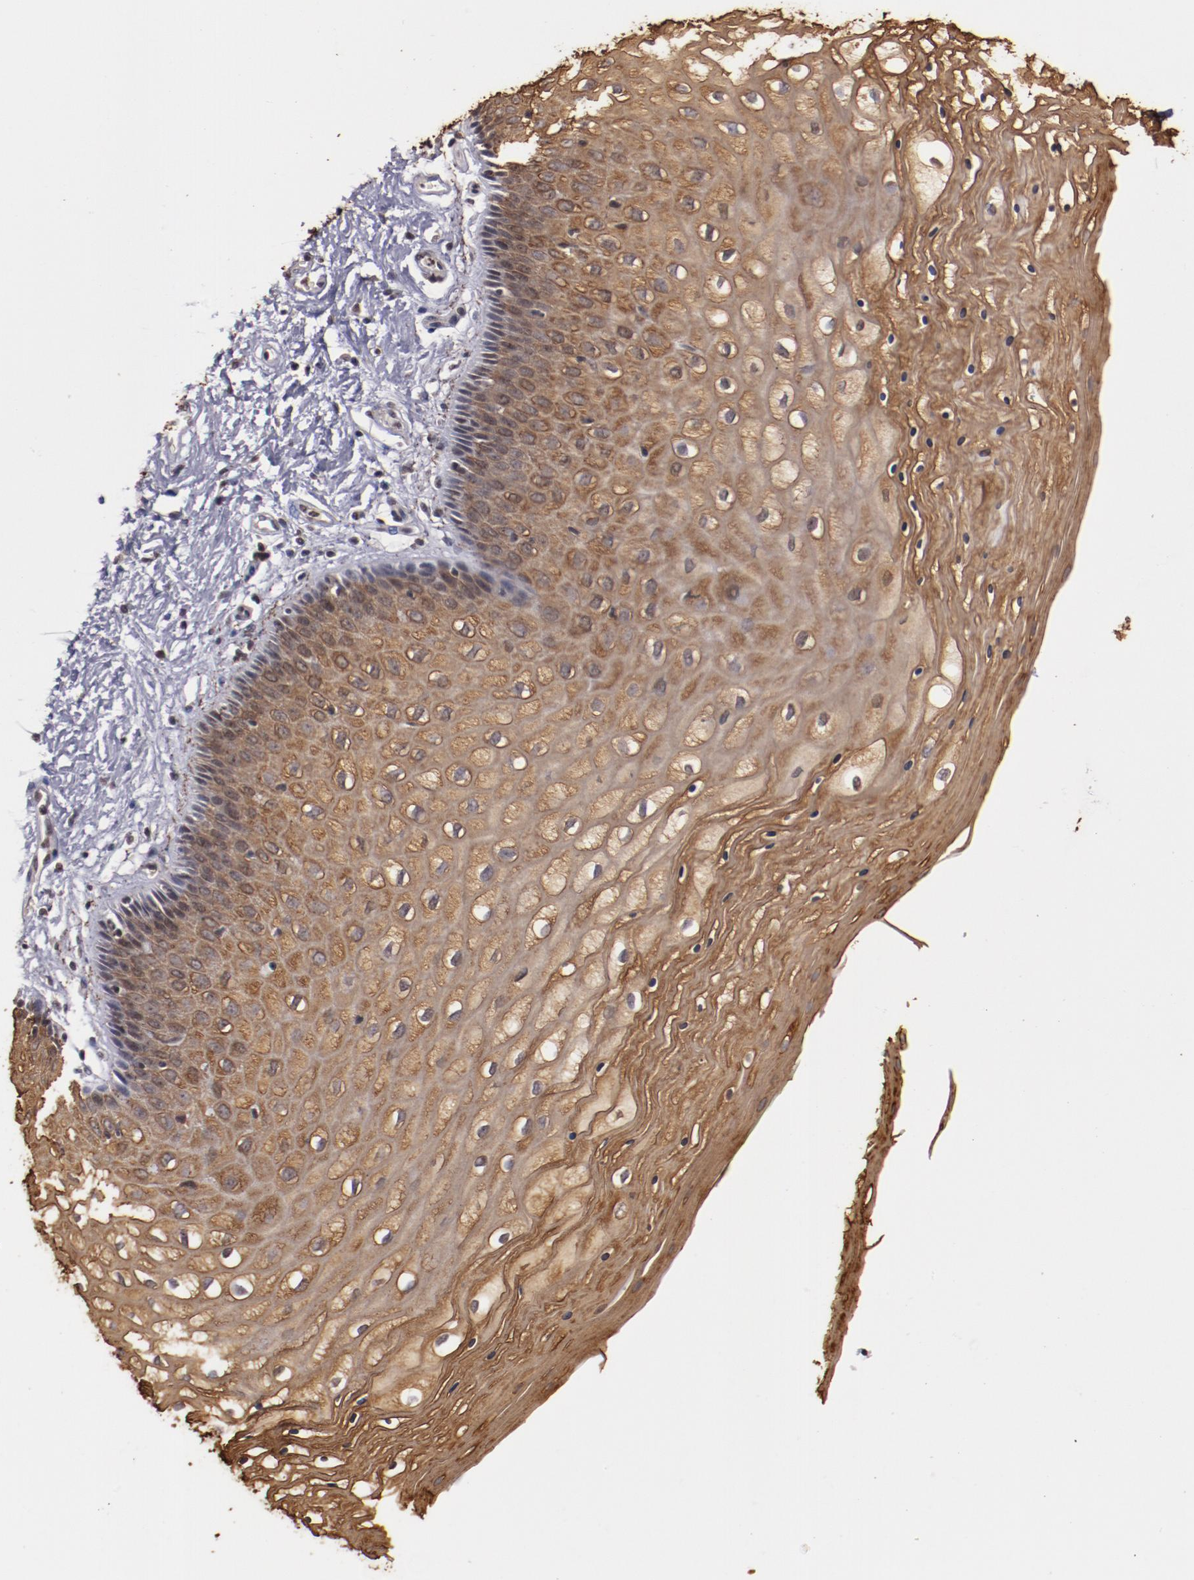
{"staining": {"intensity": "moderate", "quantity": ">75%", "location": "cytoplasmic/membranous"}, "tissue": "vagina", "cell_type": "Squamous epithelial cells", "image_type": "normal", "snomed": [{"axis": "morphology", "description": "Normal tissue, NOS"}, {"axis": "topography", "description": "Vagina"}], "caption": "An IHC image of normal tissue is shown. Protein staining in brown labels moderate cytoplasmic/membranous positivity in vagina within squamous epithelial cells.", "gene": "STAG2", "patient": {"sex": "female", "age": 34}}